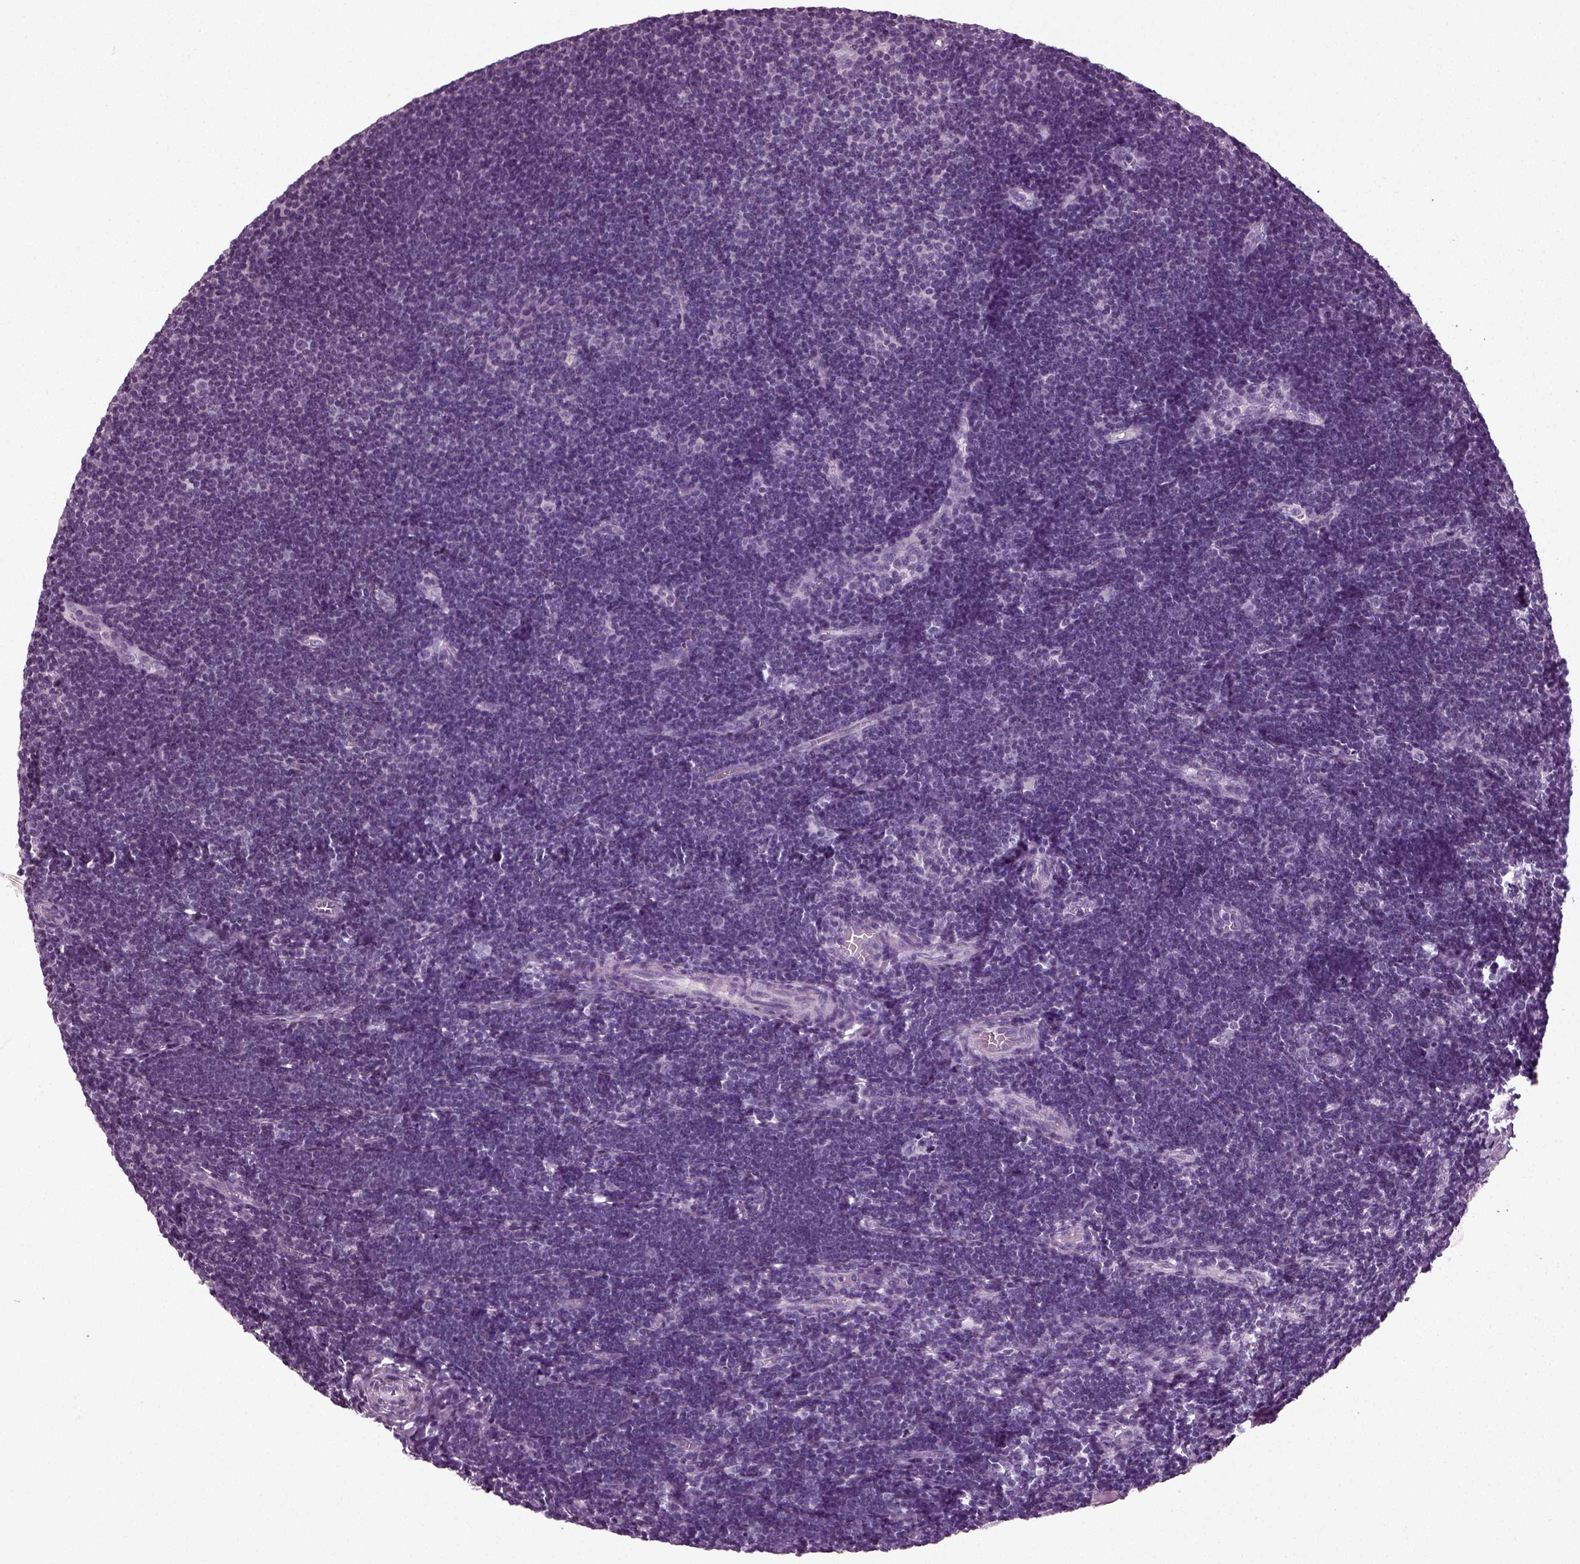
{"staining": {"intensity": "negative", "quantity": "none", "location": "none"}, "tissue": "tonsil", "cell_type": "Germinal center cells", "image_type": "normal", "snomed": [{"axis": "morphology", "description": "Normal tissue, NOS"}, {"axis": "topography", "description": "Tonsil"}], "caption": "DAB (3,3'-diaminobenzidine) immunohistochemical staining of benign tonsil reveals no significant expression in germinal center cells.", "gene": "DEFB118", "patient": {"sex": "female", "age": 13}}